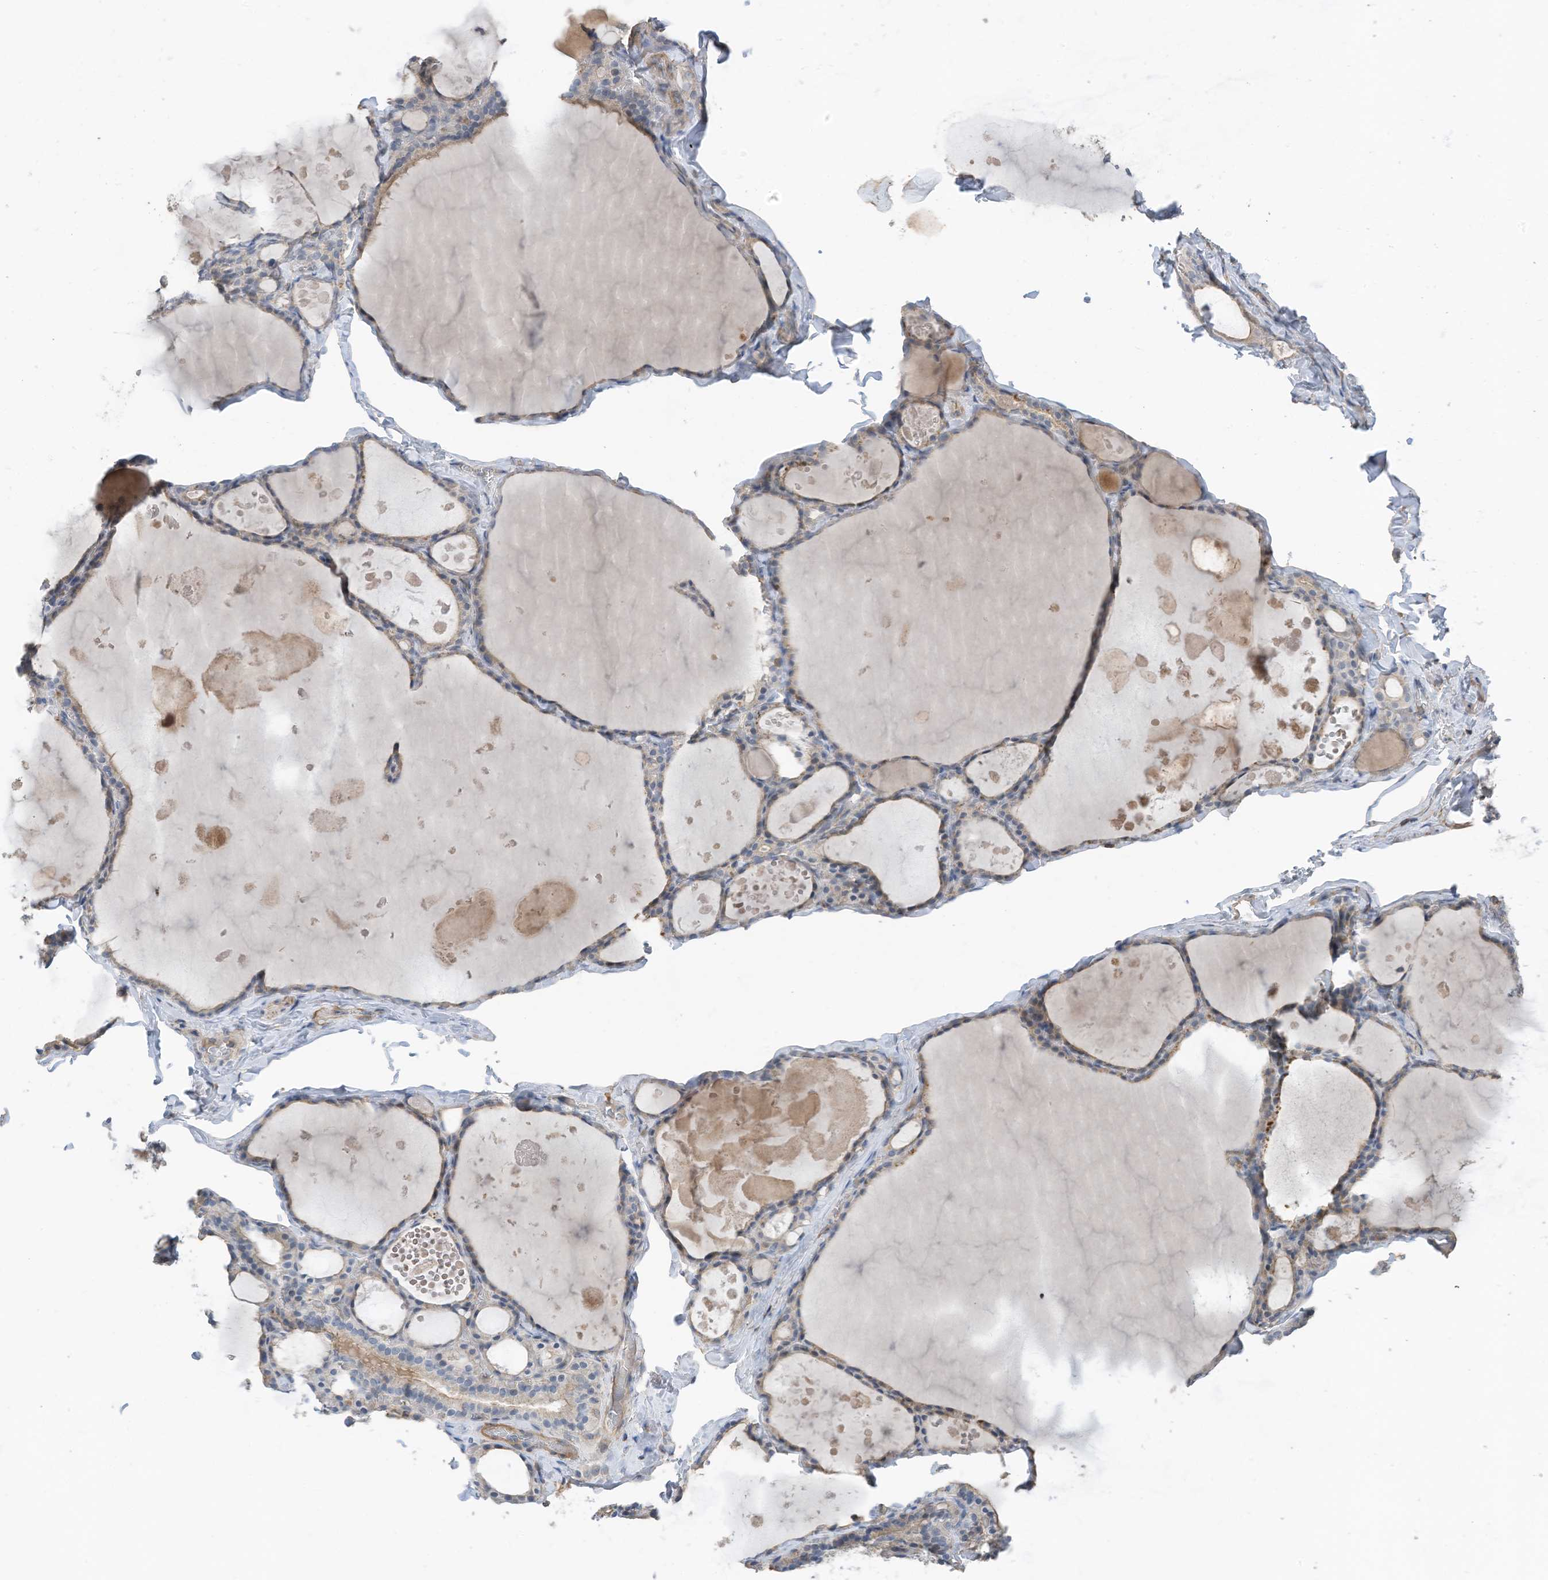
{"staining": {"intensity": "negative", "quantity": "none", "location": "none"}, "tissue": "thyroid gland", "cell_type": "Glandular cells", "image_type": "normal", "snomed": [{"axis": "morphology", "description": "Normal tissue, NOS"}, {"axis": "topography", "description": "Thyroid gland"}], "caption": "This photomicrograph is of benign thyroid gland stained with IHC to label a protein in brown with the nuclei are counter-stained blue. There is no expression in glandular cells. The staining was performed using DAB to visualize the protein expression in brown, while the nuclei were stained in blue with hematoxylin (Magnification: 20x).", "gene": "SLFN14", "patient": {"sex": "male", "age": 56}}